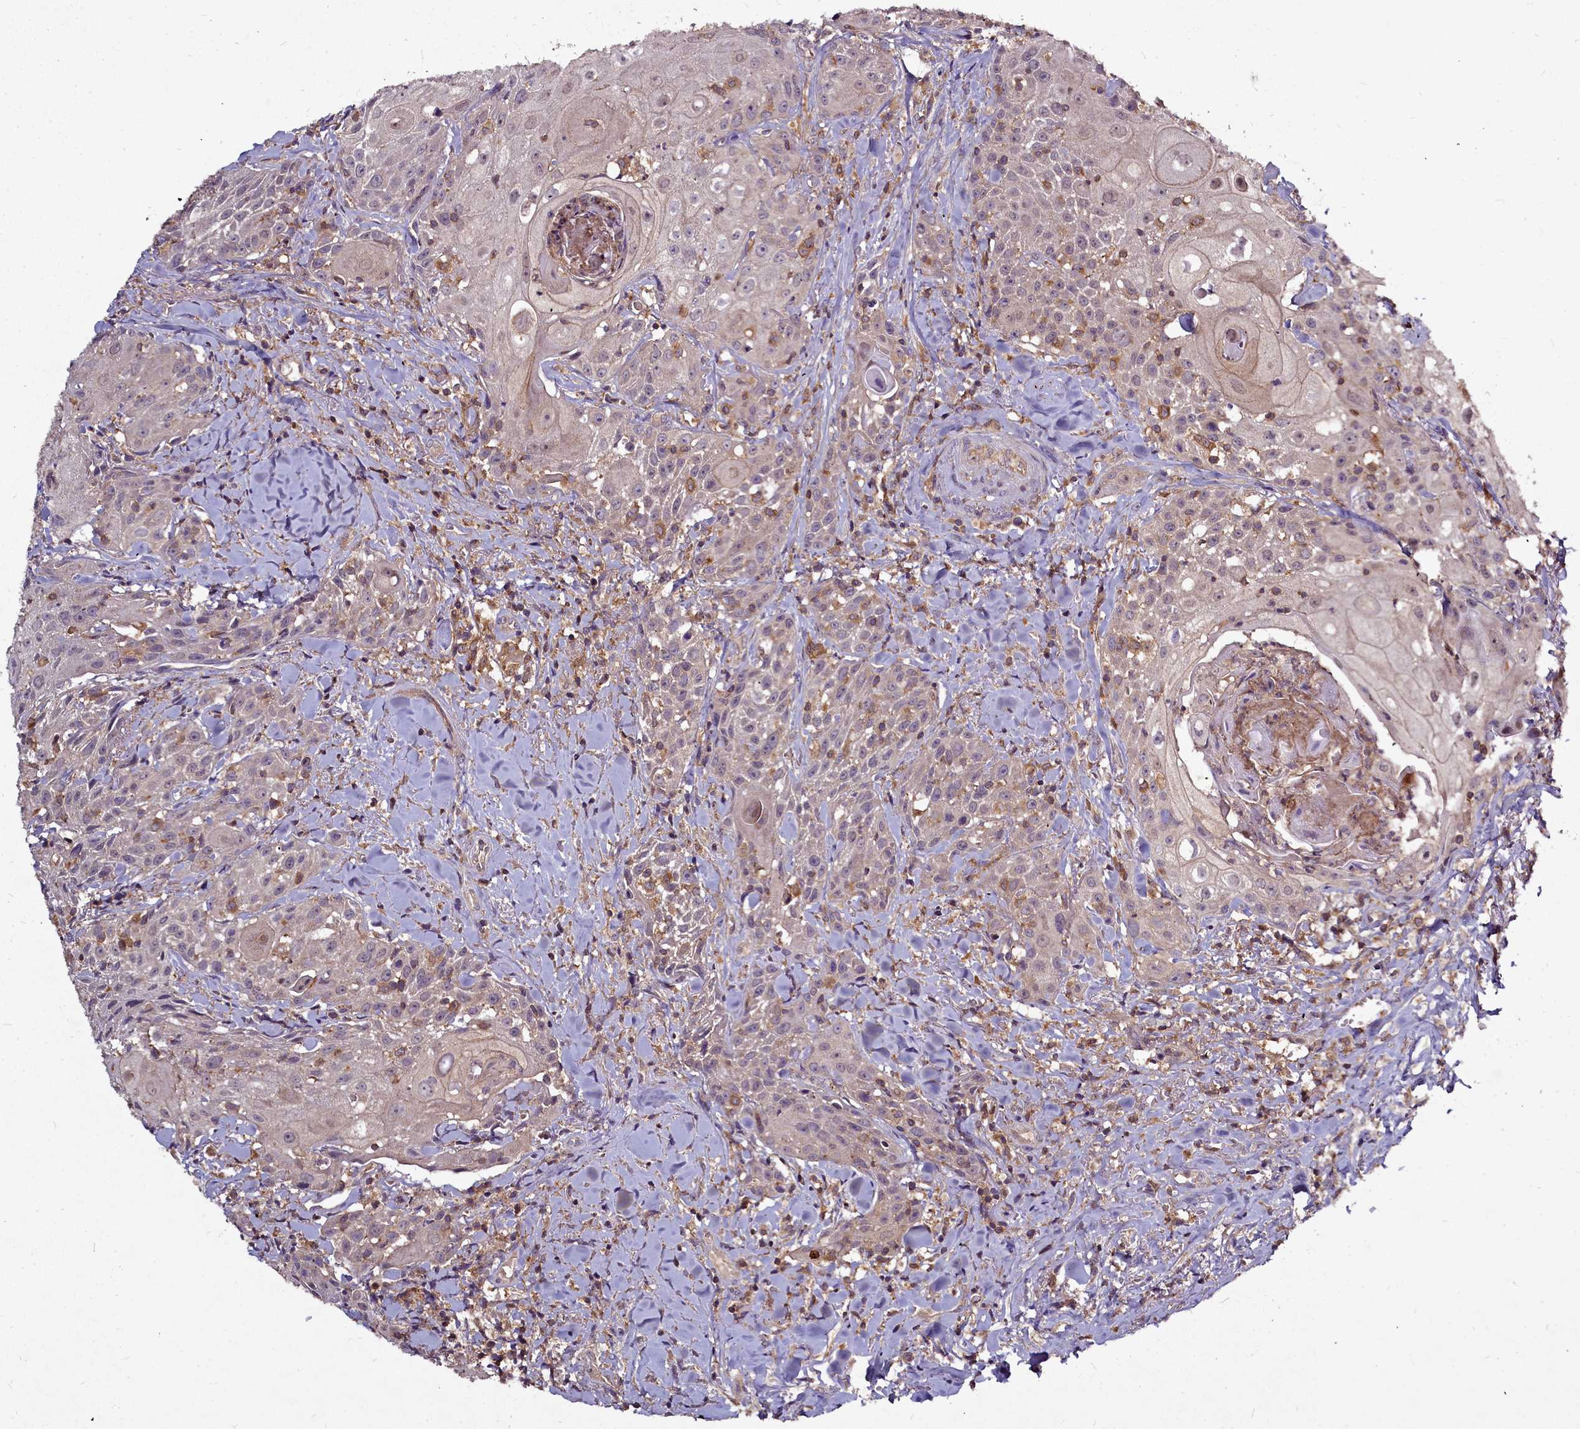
{"staining": {"intensity": "weak", "quantity": "<25%", "location": "cytoplasmic/membranous"}, "tissue": "head and neck cancer", "cell_type": "Tumor cells", "image_type": "cancer", "snomed": [{"axis": "morphology", "description": "Squamous cell carcinoma, NOS"}, {"axis": "topography", "description": "Oral tissue"}, {"axis": "topography", "description": "Head-Neck"}], "caption": "A photomicrograph of human squamous cell carcinoma (head and neck) is negative for staining in tumor cells.", "gene": "NCKAP1L", "patient": {"sex": "female", "age": 82}}